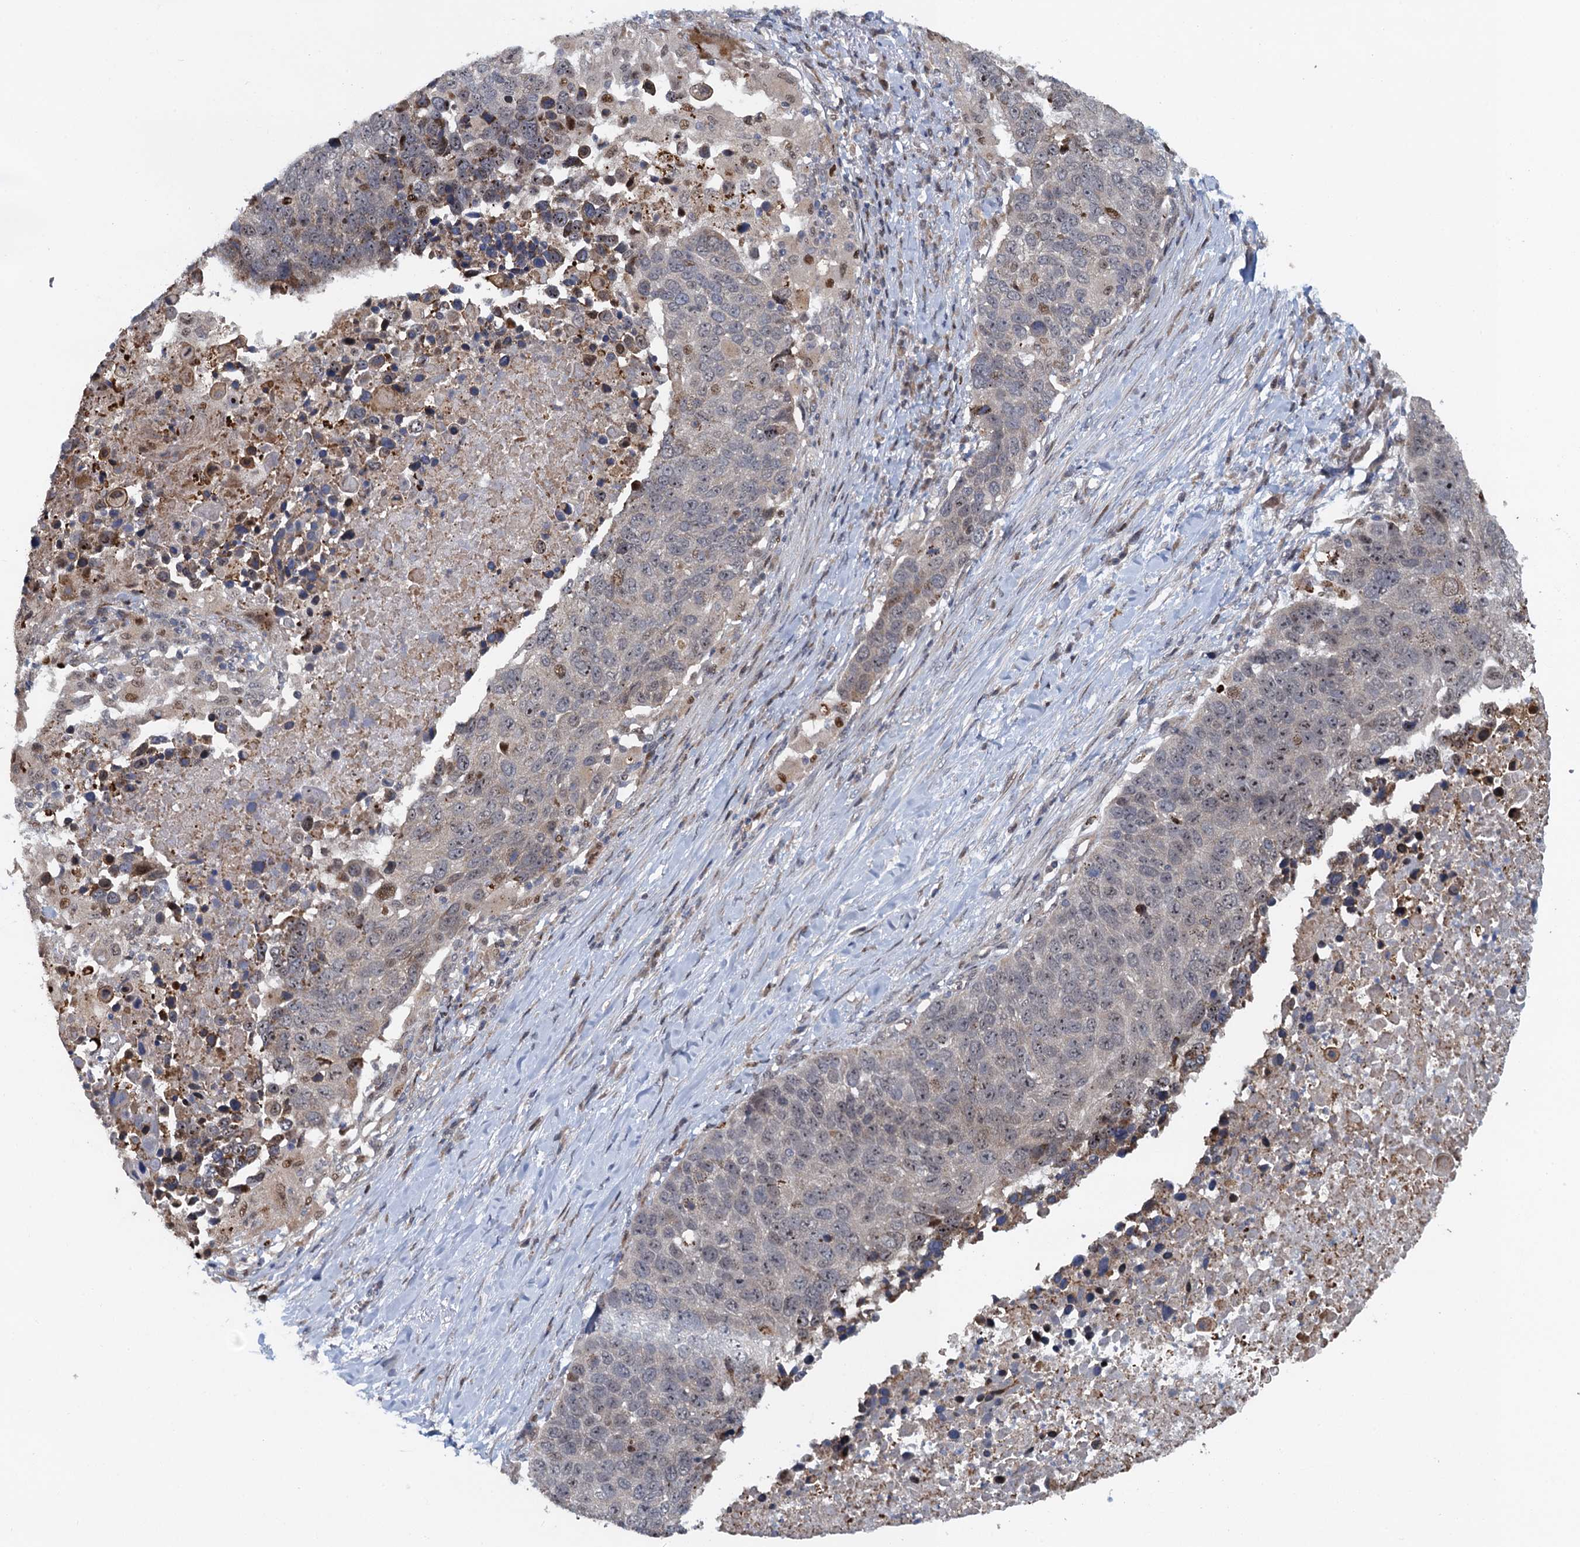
{"staining": {"intensity": "weak", "quantity": "<25%", "location": "cytoplasmic/membranous"}, "tissue": "lung cancer", "cell_type": "Tumor cells", "image_type": "cancer", "snomed": [{"axis": "morphology", "description": "Normal tissue, NOS"}, {"axis": "morphology", "description": "Squamous cell carcinoma, NOS"}, {"axis": "topography", "description": "Lymph node"}, {"axis": "topography", "description": "Lung"}], "caption": "IHC of lung cancer demonstrates no expression in tumor cells. Nuclei are stained in blue.", "gene": "ATOSA", "patient": {"sex": "male", "age": 66}}